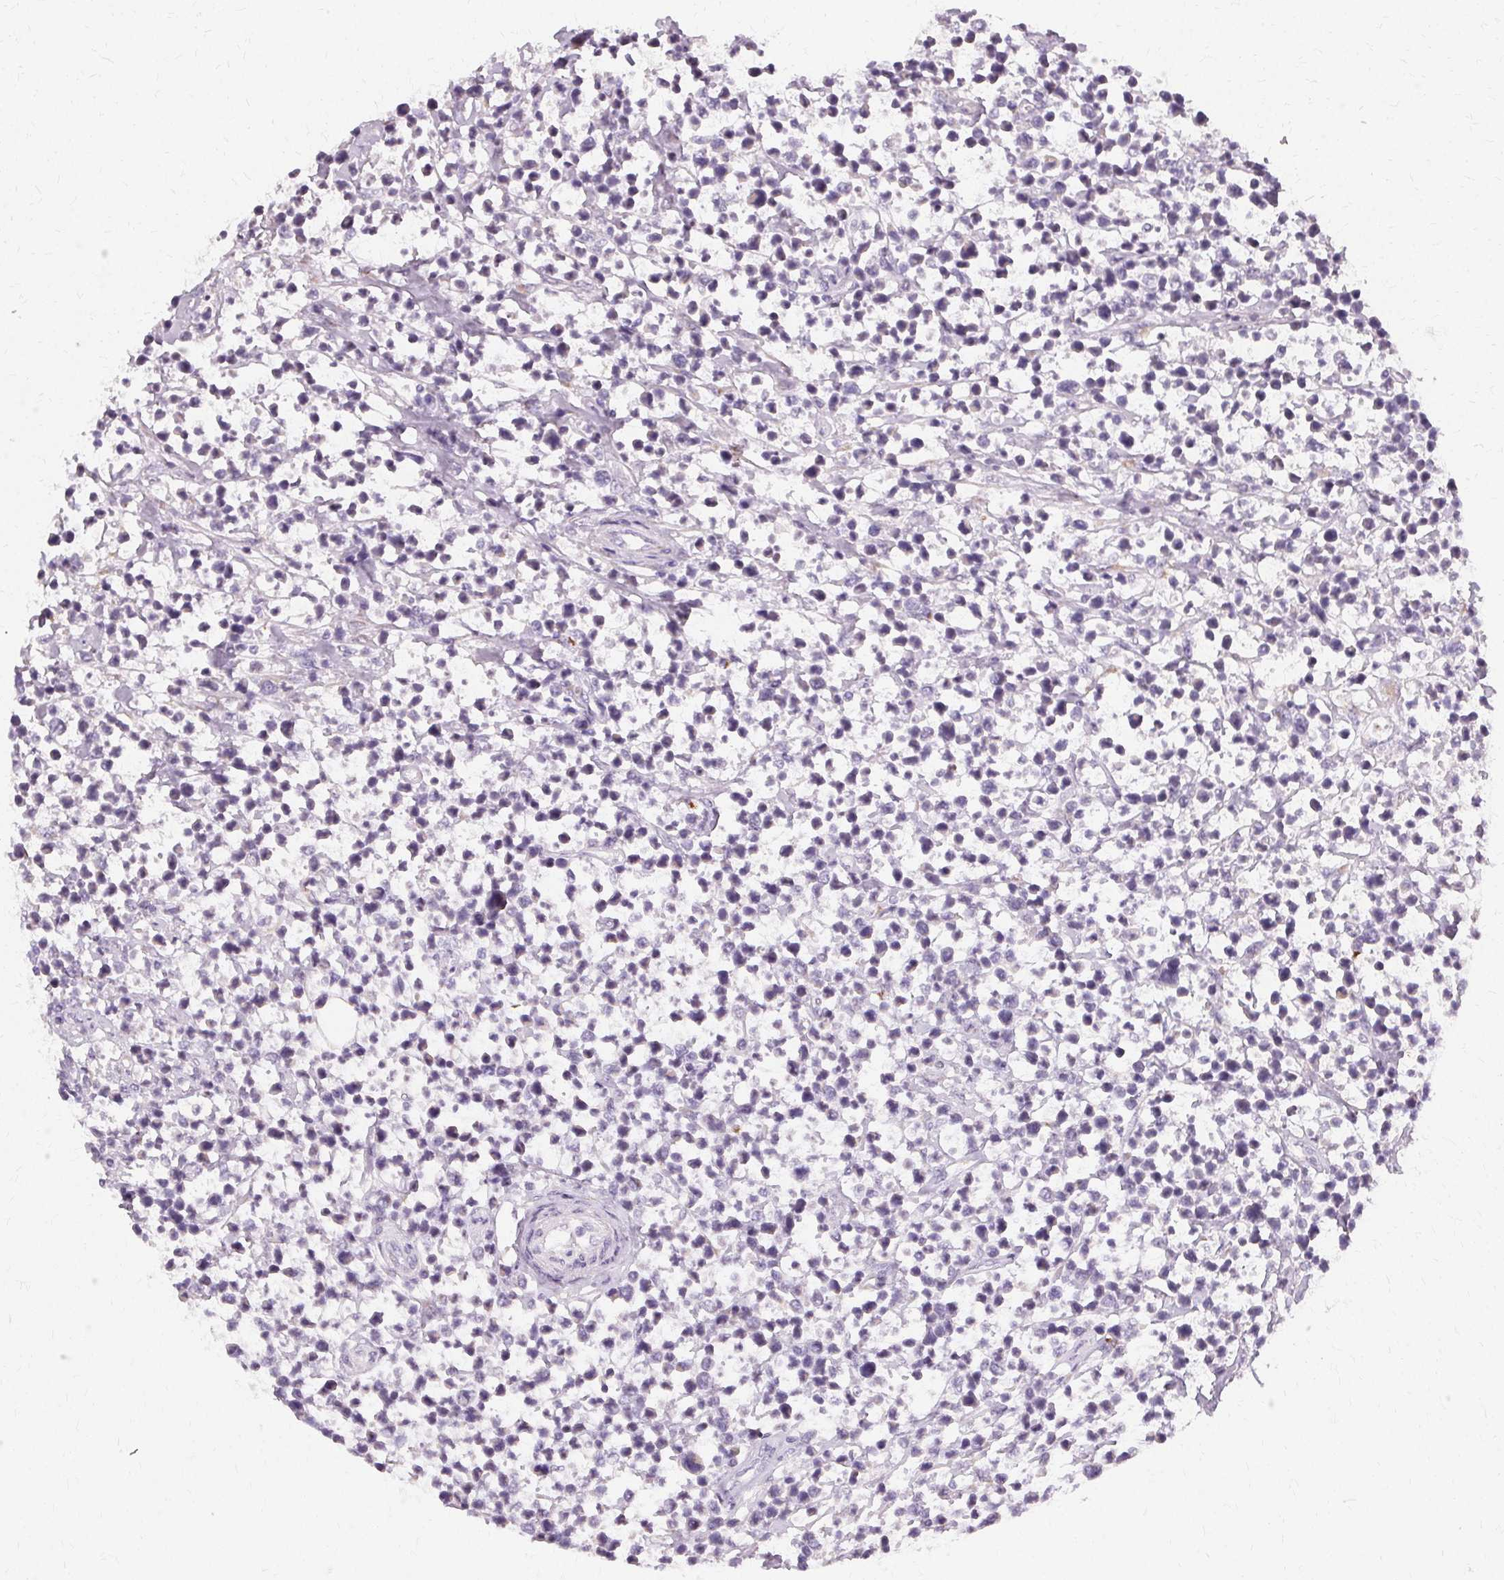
{"staining": {"intensity": "negative", "quantity": "none", "location": "none"}, "tissue": "lymphoma", "cell_type": "Tumor cells", "image_type": "cancer", "snomed": [{"axis": "morphology", "description": "Malignant lymphoma, non-Hodgkin's type, High grade"}, {"axis": "topography", "description": "Soft tissue"}], "caption": "Immunohistochemistry (IHC) micrograph of high-grade malignant lymphoma, non-Hodgkin's type stained for a protein (brown), which shows no staining in tumor cells.", "gene": "FCRL3", "patient": {"sex": "female", "age": 56}}